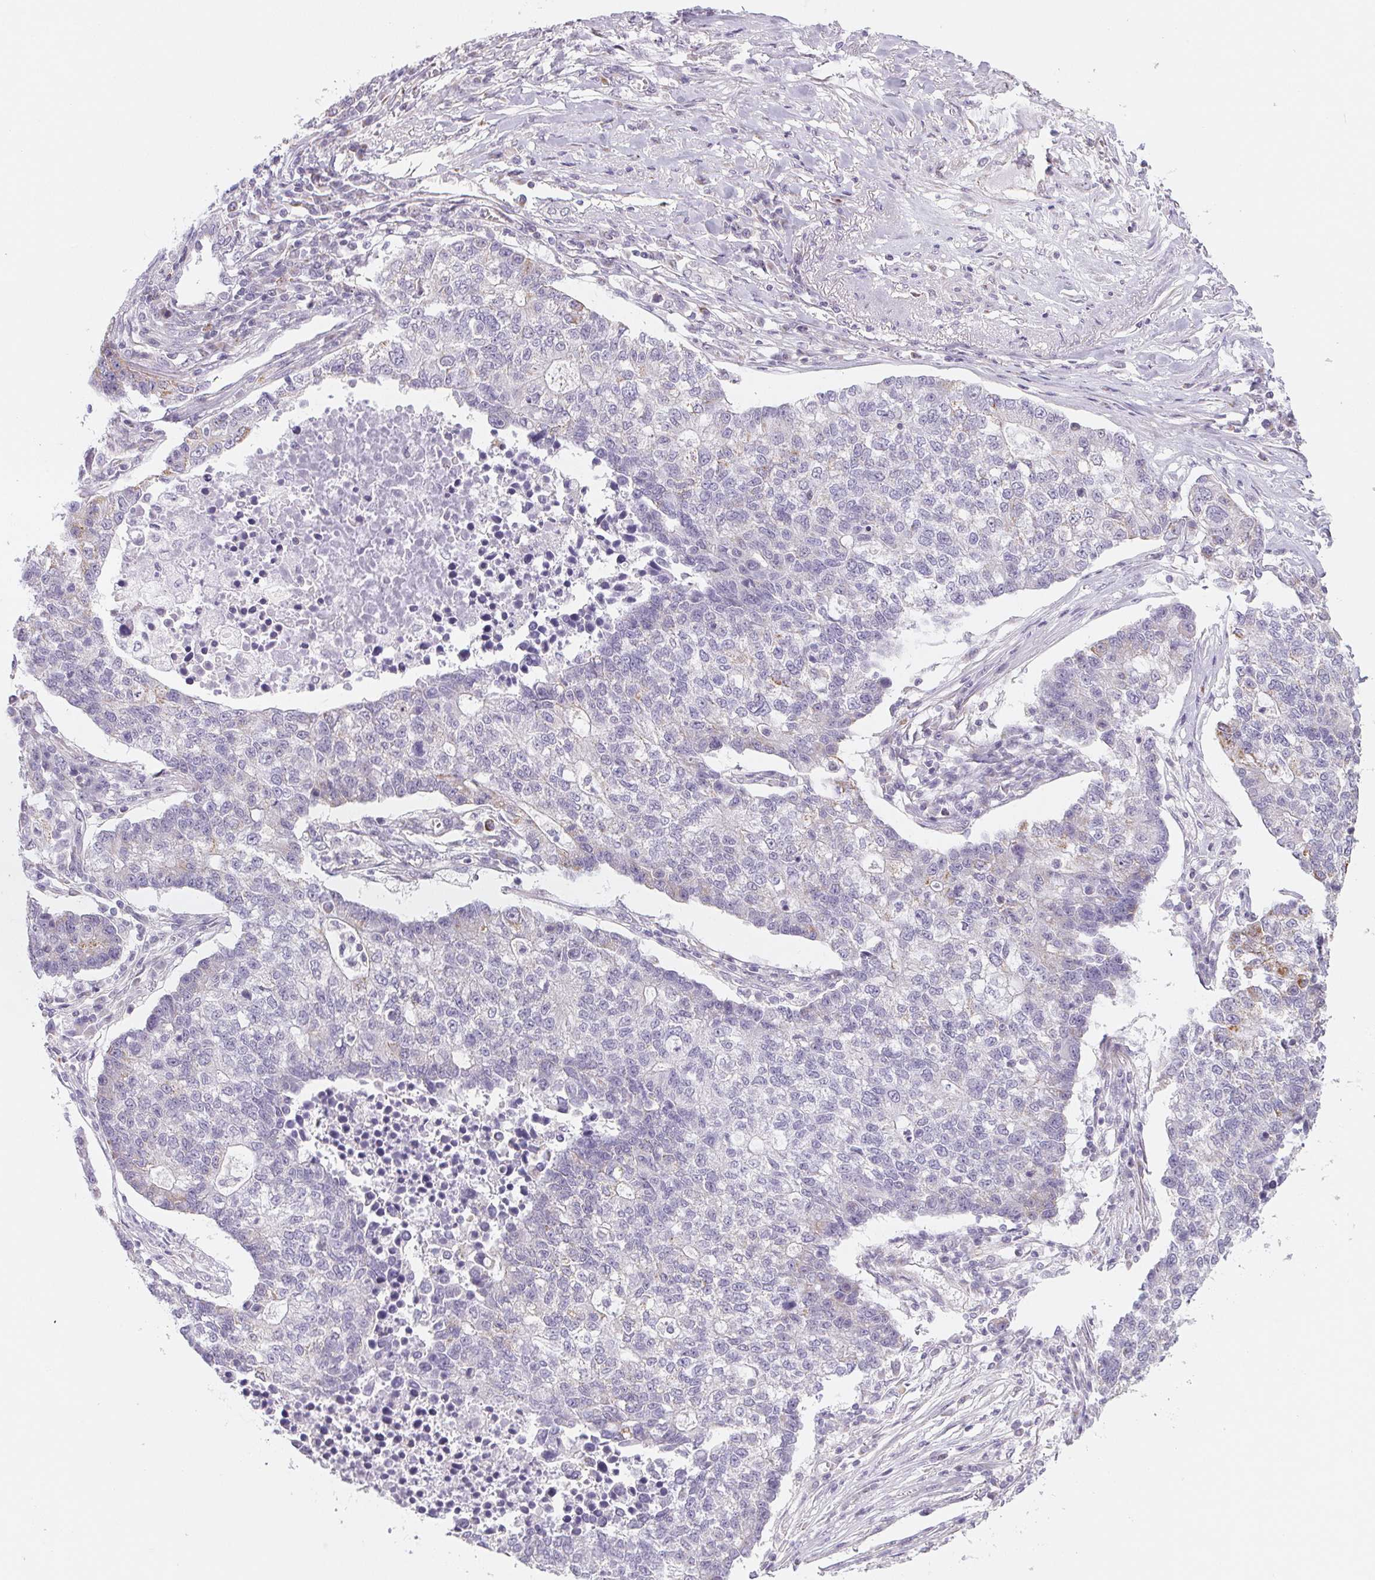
{"staining": {"intensity": "moderate", "quantity": "25%-75%", "location": "cytoplasmic/membranous"}, "tissue": "lung cancer", "cell_type": "Tumor cells", "image_type": "cancer", "snomed": [{"axis": "morphology", "description": "Adenocarcinoma, NOS"}, {"axis": "topography", "description": "Lung"}], "caption": "Brown immunohistochemical staining in human adenocarcinoma (lung) exhibits moderate cytoplasmic/membranous staining in about 25%-75% of tumor cells.", "gene": "GIPC2", "patient": {"sex": "male", "age": 57}}